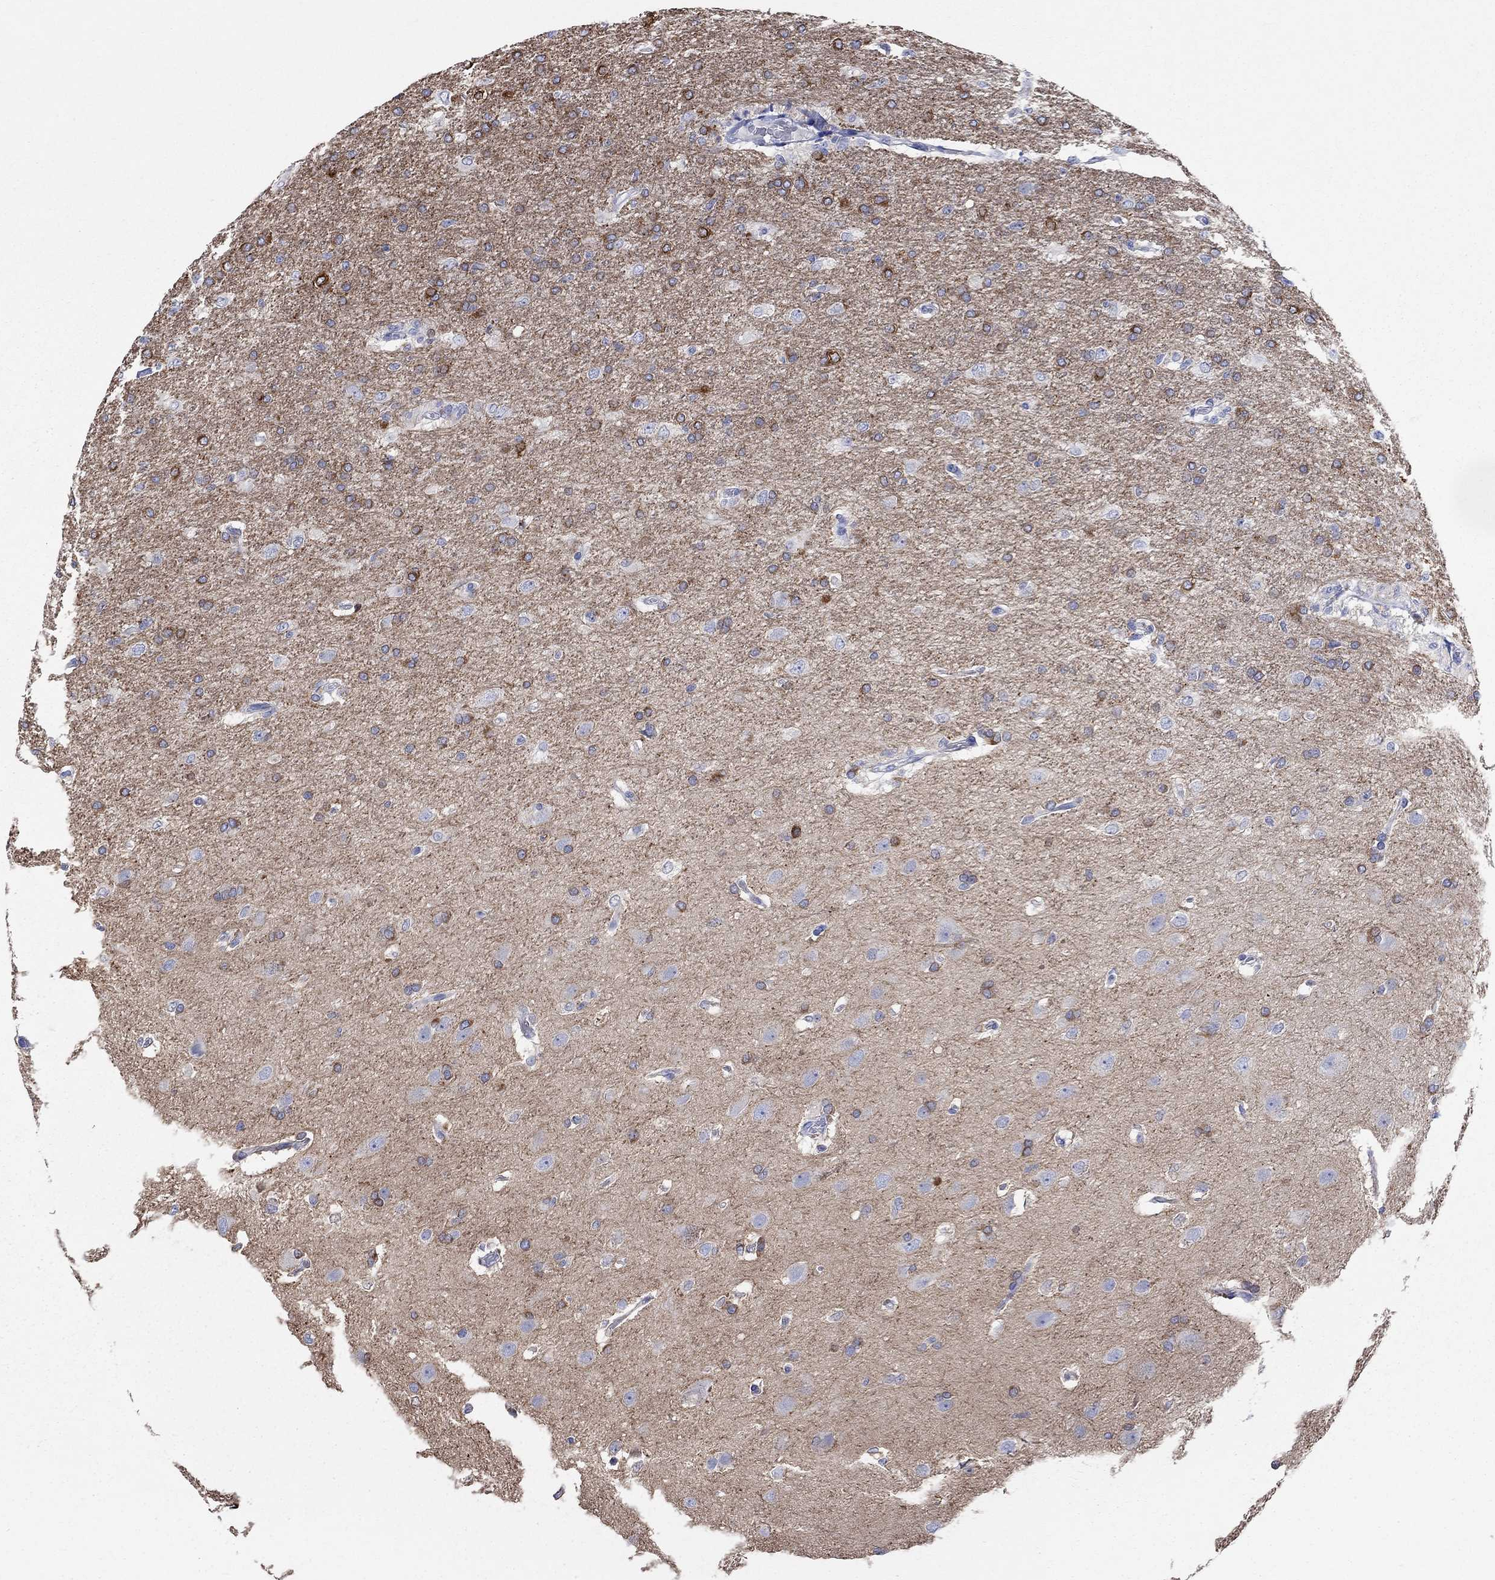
{"staining": {"intensity": "strong", "quantity": "<25%", "location": "cytoplasmic/membranous"}, "tissue": "glioma", "cell_type": "Tumor cells", "image_type": "cancer", "snomed": [{"axis": "morphology", "description": "Glioma, malignant, High grade"}, {"axis": "topography", "description": "Brain"}], "caption": "This is a histology image of IHC staining of glioma, which shows strong positivity in the cytoplasmic/membranous of tumor cells.", "gene": "SPATA9", "patient": {"sex": "male", "age": 68}}